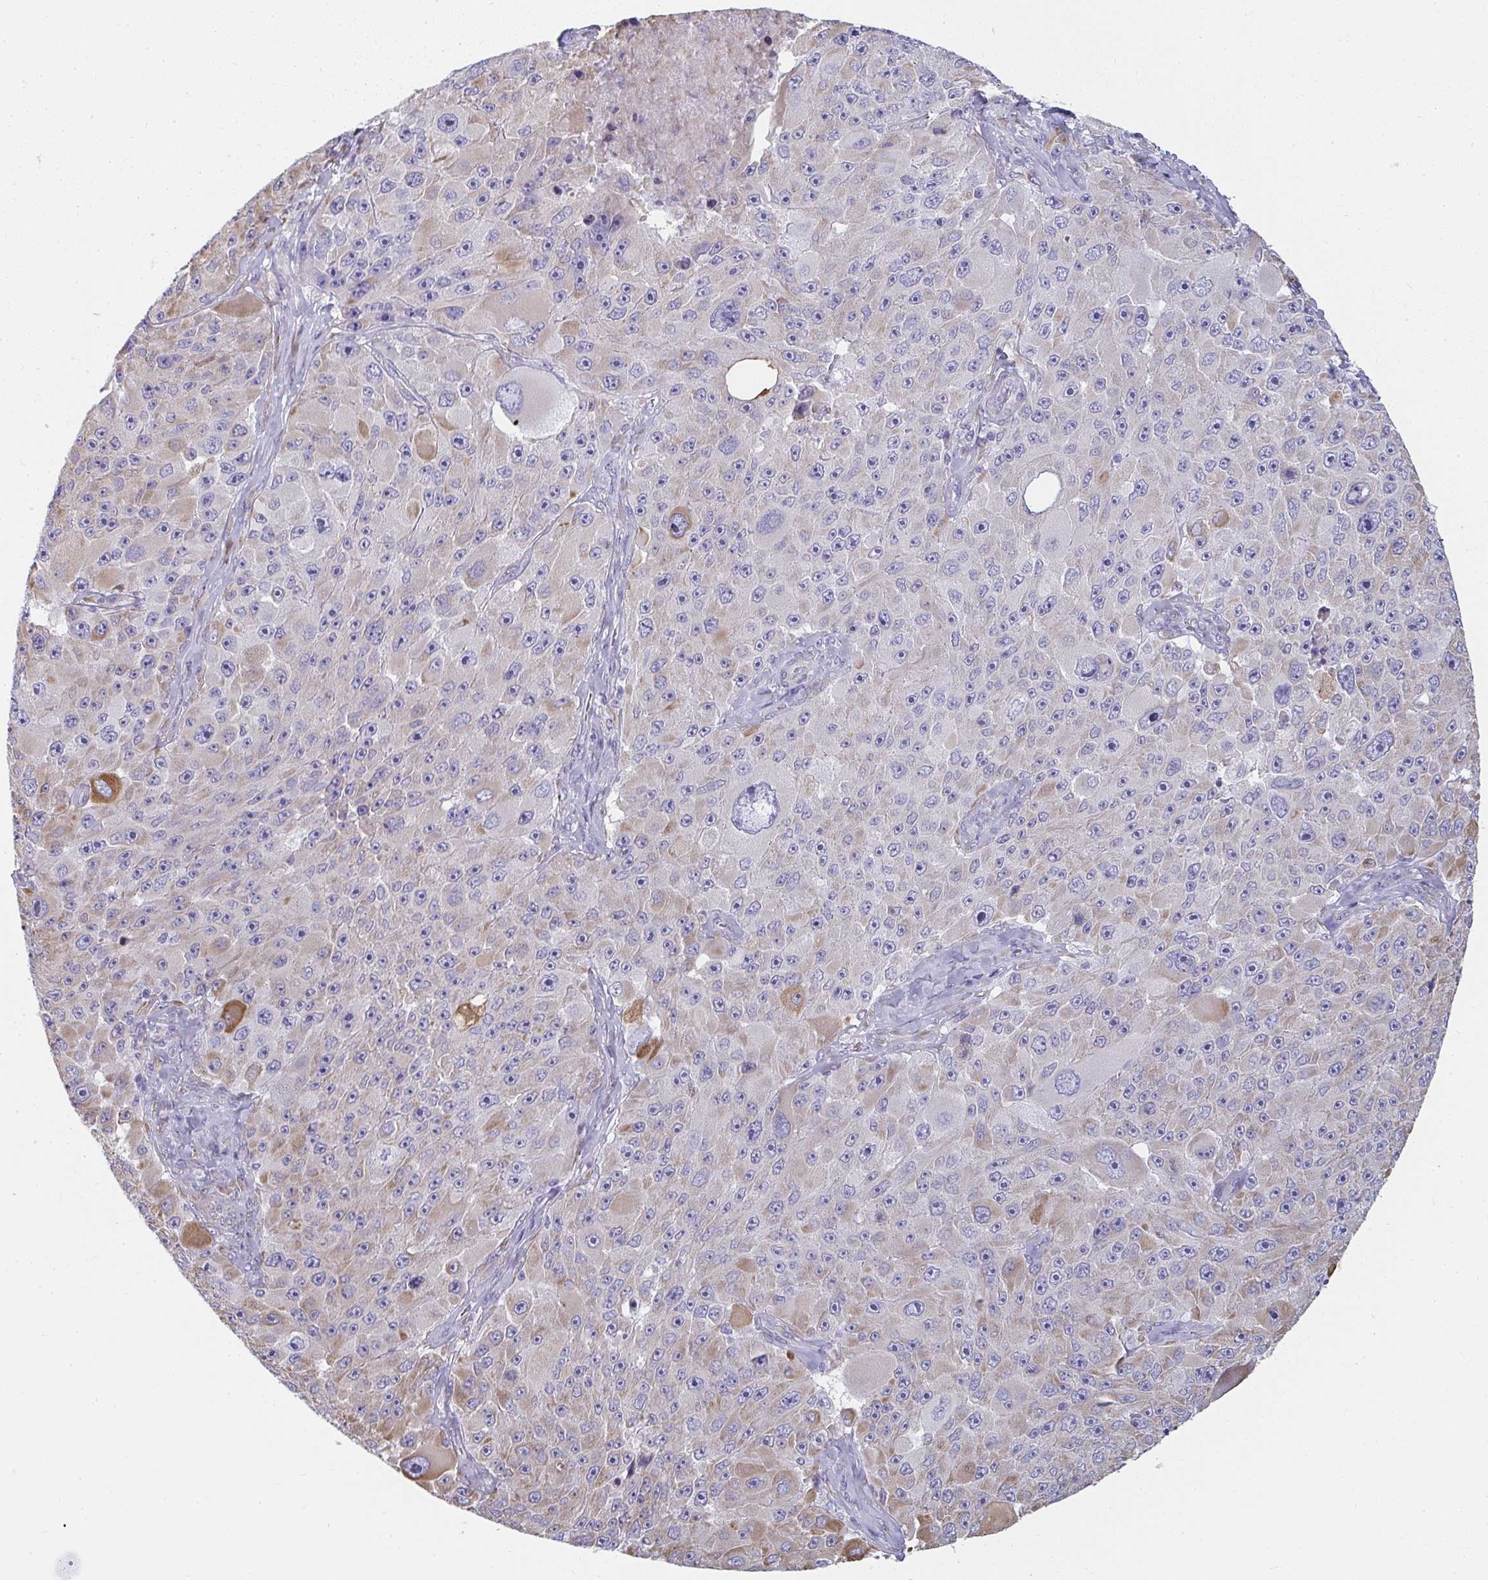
{"staining": {"intensity": "weak", "quantity": "<25%", "location": "cytoplasmic/membranous"}, "tissue": "melanoma", "cell_type": "Tumor cells", "image_type": "cancer", "snomed": [{"axis": "morphology", "description": "Malignant melanoma, Metastatic site"}, {"axis": "topography", "description": "Lymph node"}], "caption": "Immunohistochemistry (IHC) photomicrograph of neoplastic tissue: melanoma stained with DAB demonstrates no significant protein staining in tumor cells. The staining was performed using DAB (3,3'-diaminobenzidine) to visualize the protein expression in brown, while the nuclei were stained in blue with hematoxylin (Magnification: 20x).", "gene": "SHROOM1", "patient": {"sex": "male", "age": 62}}